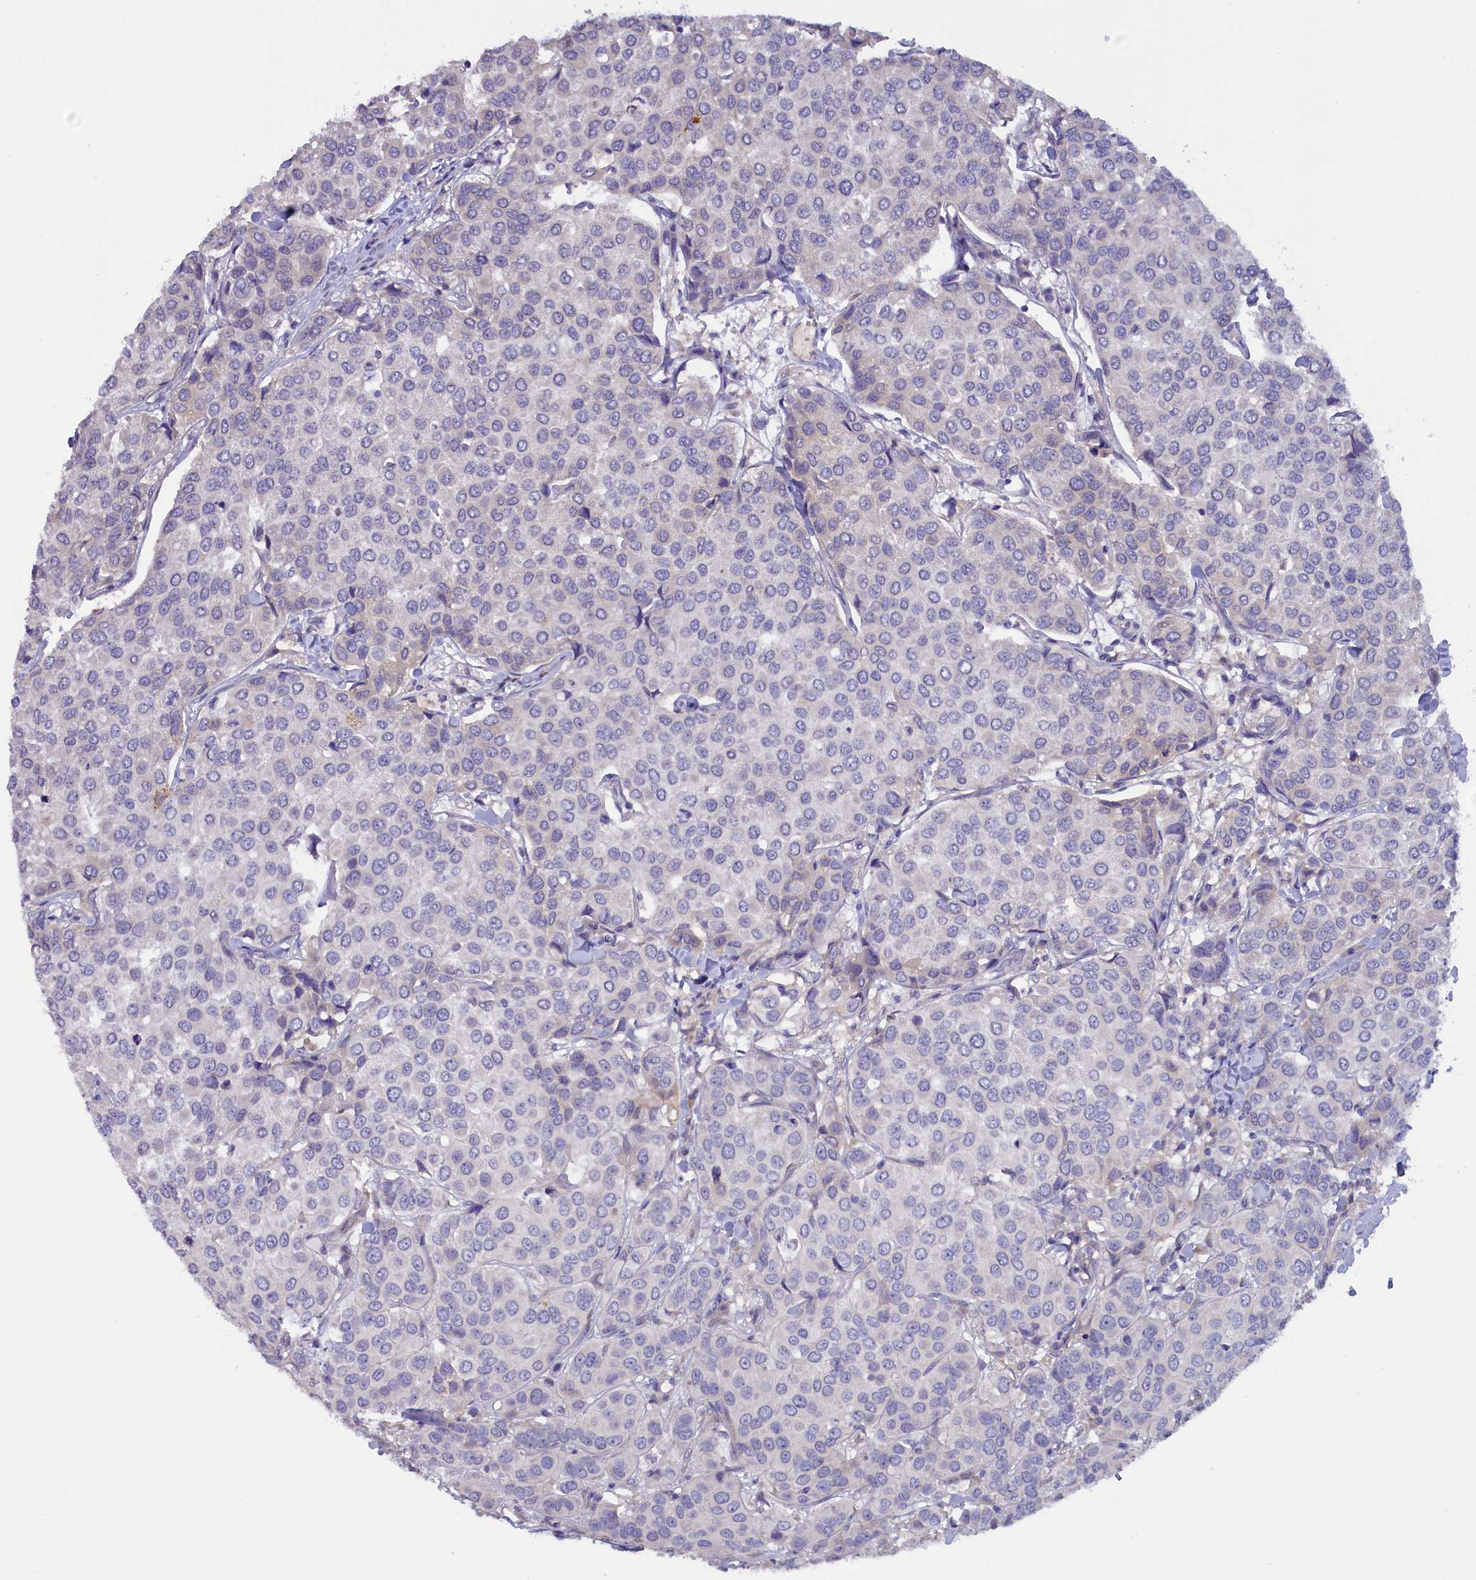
{"staining": {"intensity": "negative", "quantity": "none", "location": "none"}, "tissue": "breast cancer", "cell_type": "Tumor cells", "image_type": "cancer", "snomed": [{"axis": "morphology", "description": "Duct carcinoma"}, {"axis": "topography", "description": "Breast"}], "caption": "A high-resolution micrograph shows immunohistochemistry (IHC) staining of breast invasive ductal carcinoma, which displays no significant expression in tumor cells.", "gene": "ZSWIM4", "patient": {"sex": "female", "age": 55}}